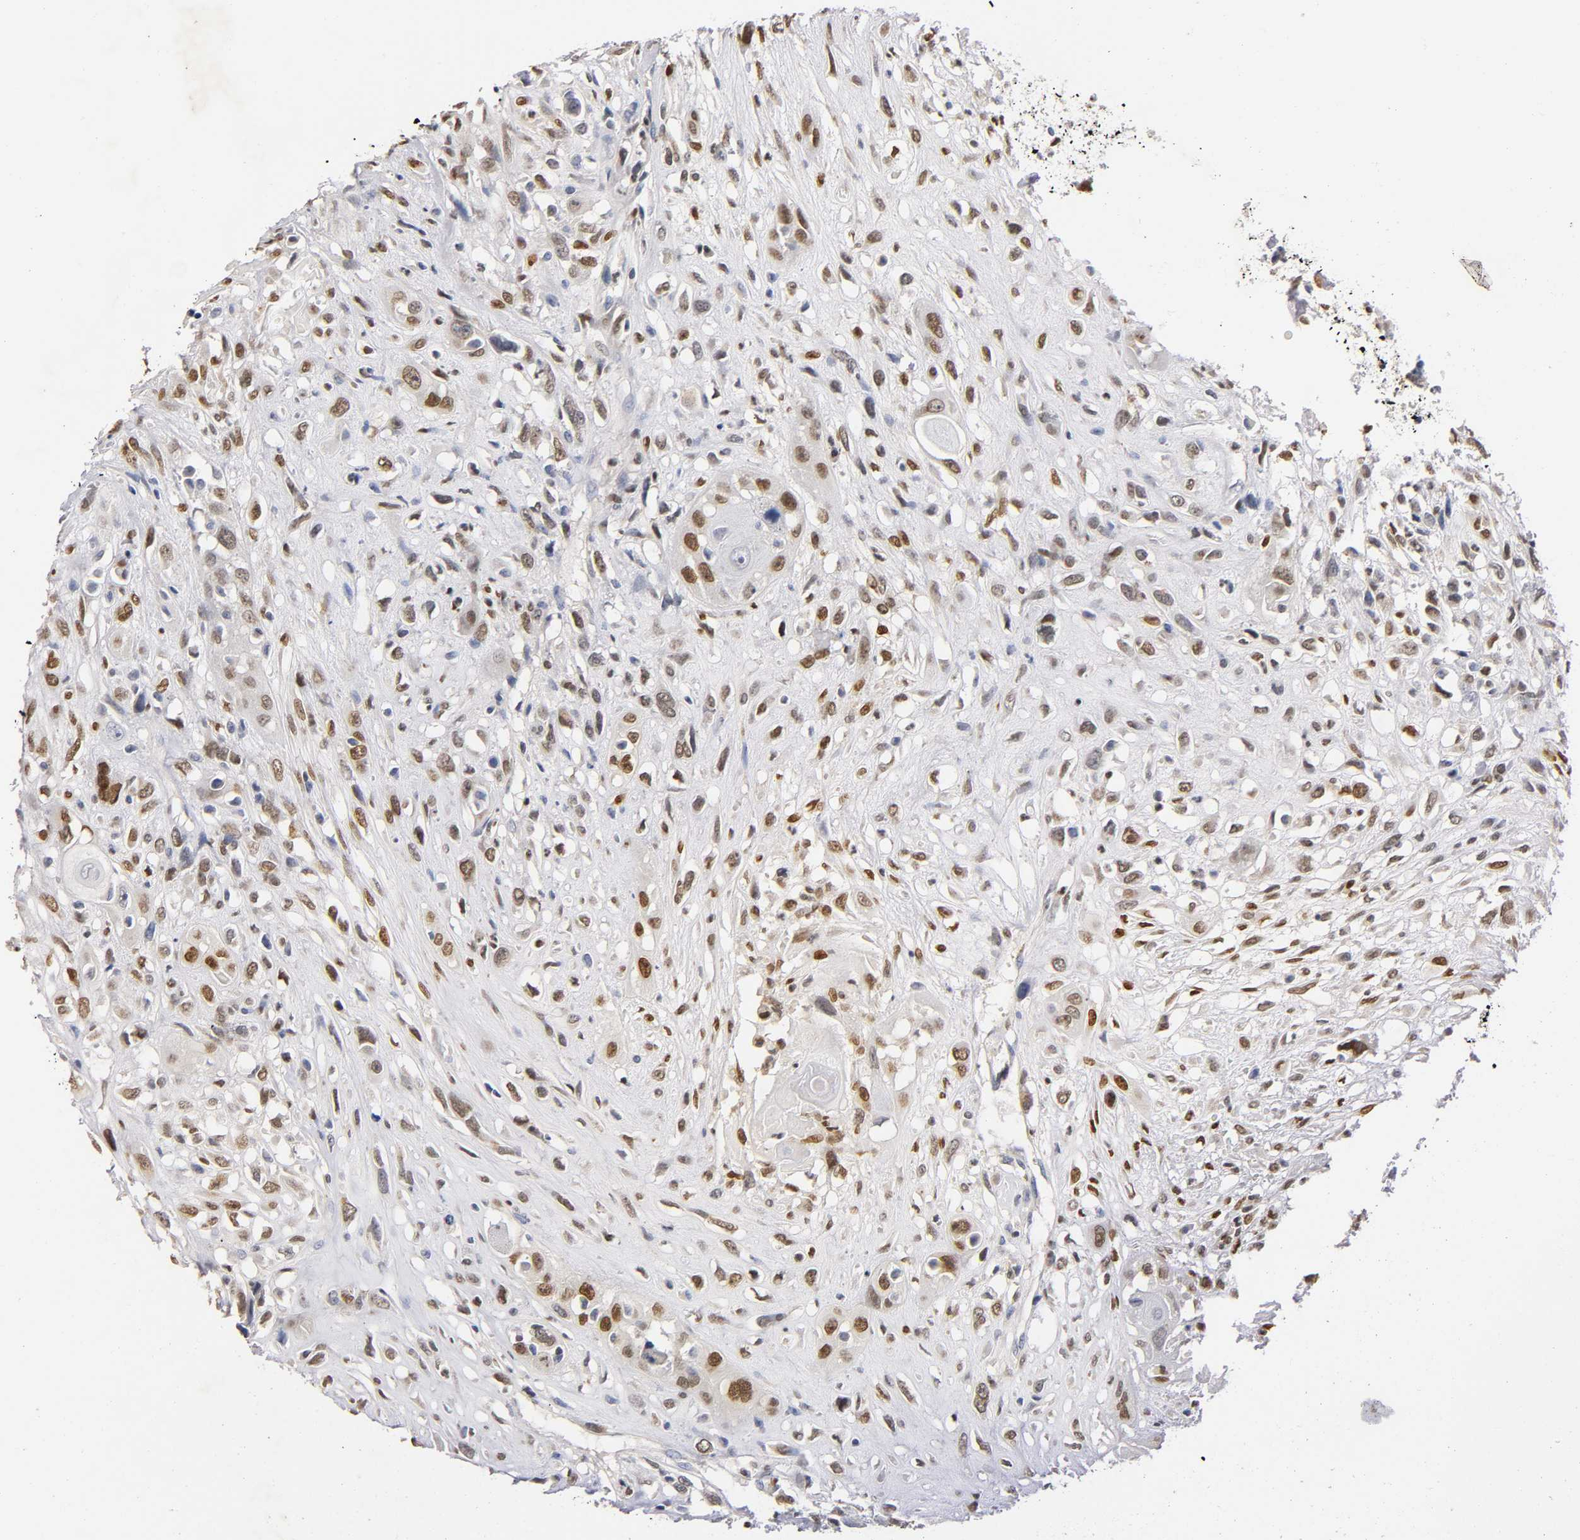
{"staining": {"intensity": "moderate", "quantity": ">75%", "location": "nuclear"}, "tissue": "head and neck cancer", "cell_type": "Tumor cells", "image_type": "cancer", "snomed": [{"axis": "morphology", "description": "Necrosis, NOS"}, {"axis": "morphology", "description": "Neoplasm, malignant, NOS"}, {"axis": "topography", "description": "Salivary gland"}, {"axis": "topography", "description": "Head-Neck"}], "caption": "Moderate nuclear positivity for a protein is seen in approximately >75% of tumor cells of head and neck malignant neoplasm using immunohistochemistry.", "gene": "RUNX1", "patient": {"sex": "male", "age": 43}}